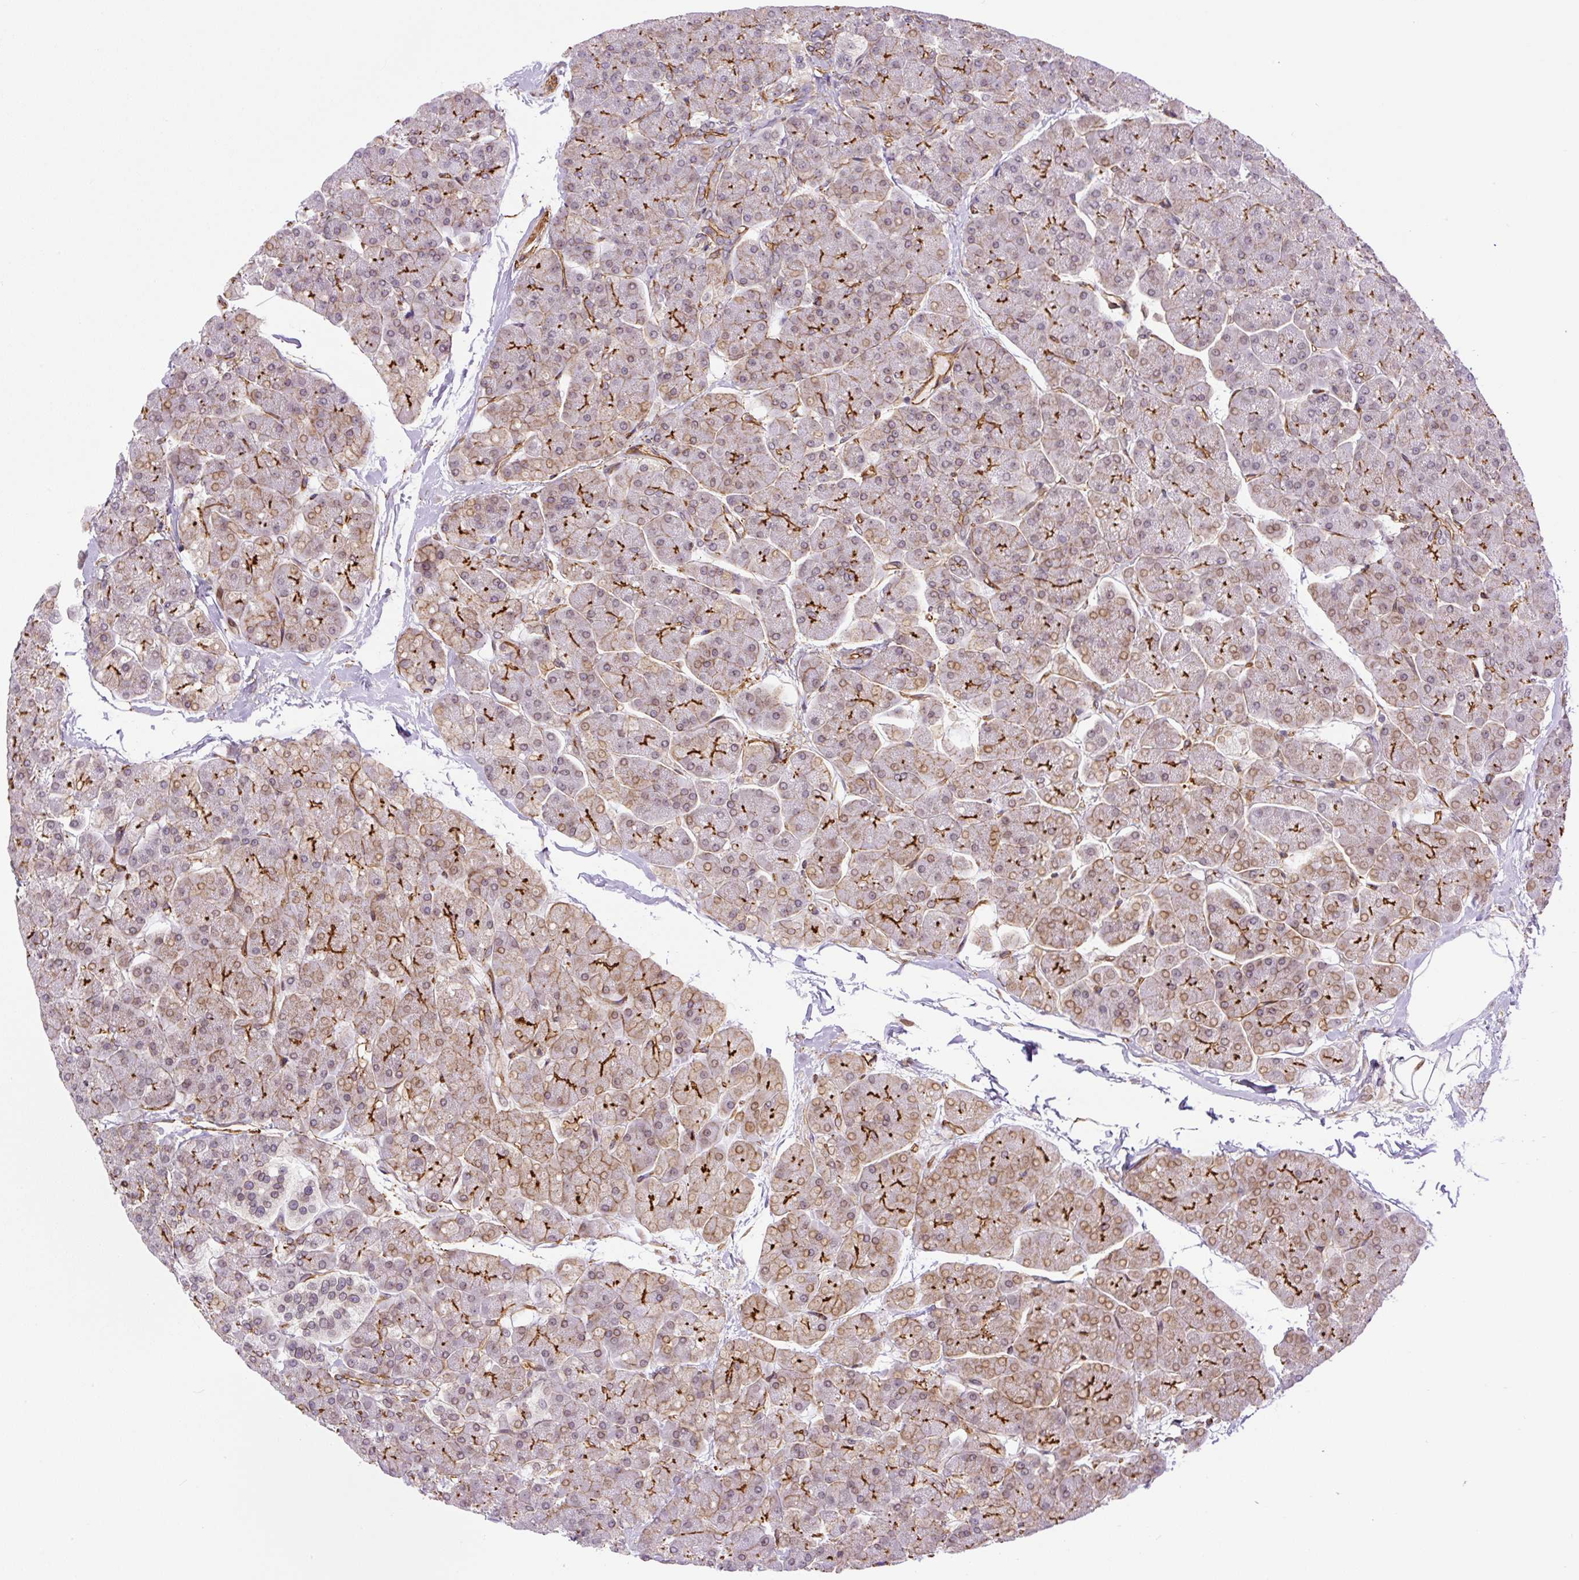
{"staining": {"intensity": "strong", "quantity": "25%-75%", "location": "cytoplasmic/membranous"}, "tissue": "pancreas", "cell_type": "Exocrine glandular cells", "image_type": "normal", "snomed": [{"axis": "morphology", "description": "Normal tissue, NOS"}, {"axis": "topography", "description": "Pancreas"}, {"axis": "topography", "description": "Peripheral nerve tissue"}], "caption": "Immunohistochemistry (IHC) of unremarkable human pancreas shows high levels of strong cytoplasmic/membranous expression in approximately 25%-75% of exocrine glandular cells.", "gene": "MYO5C", "patient": {"sex": "male", "age": 54}}